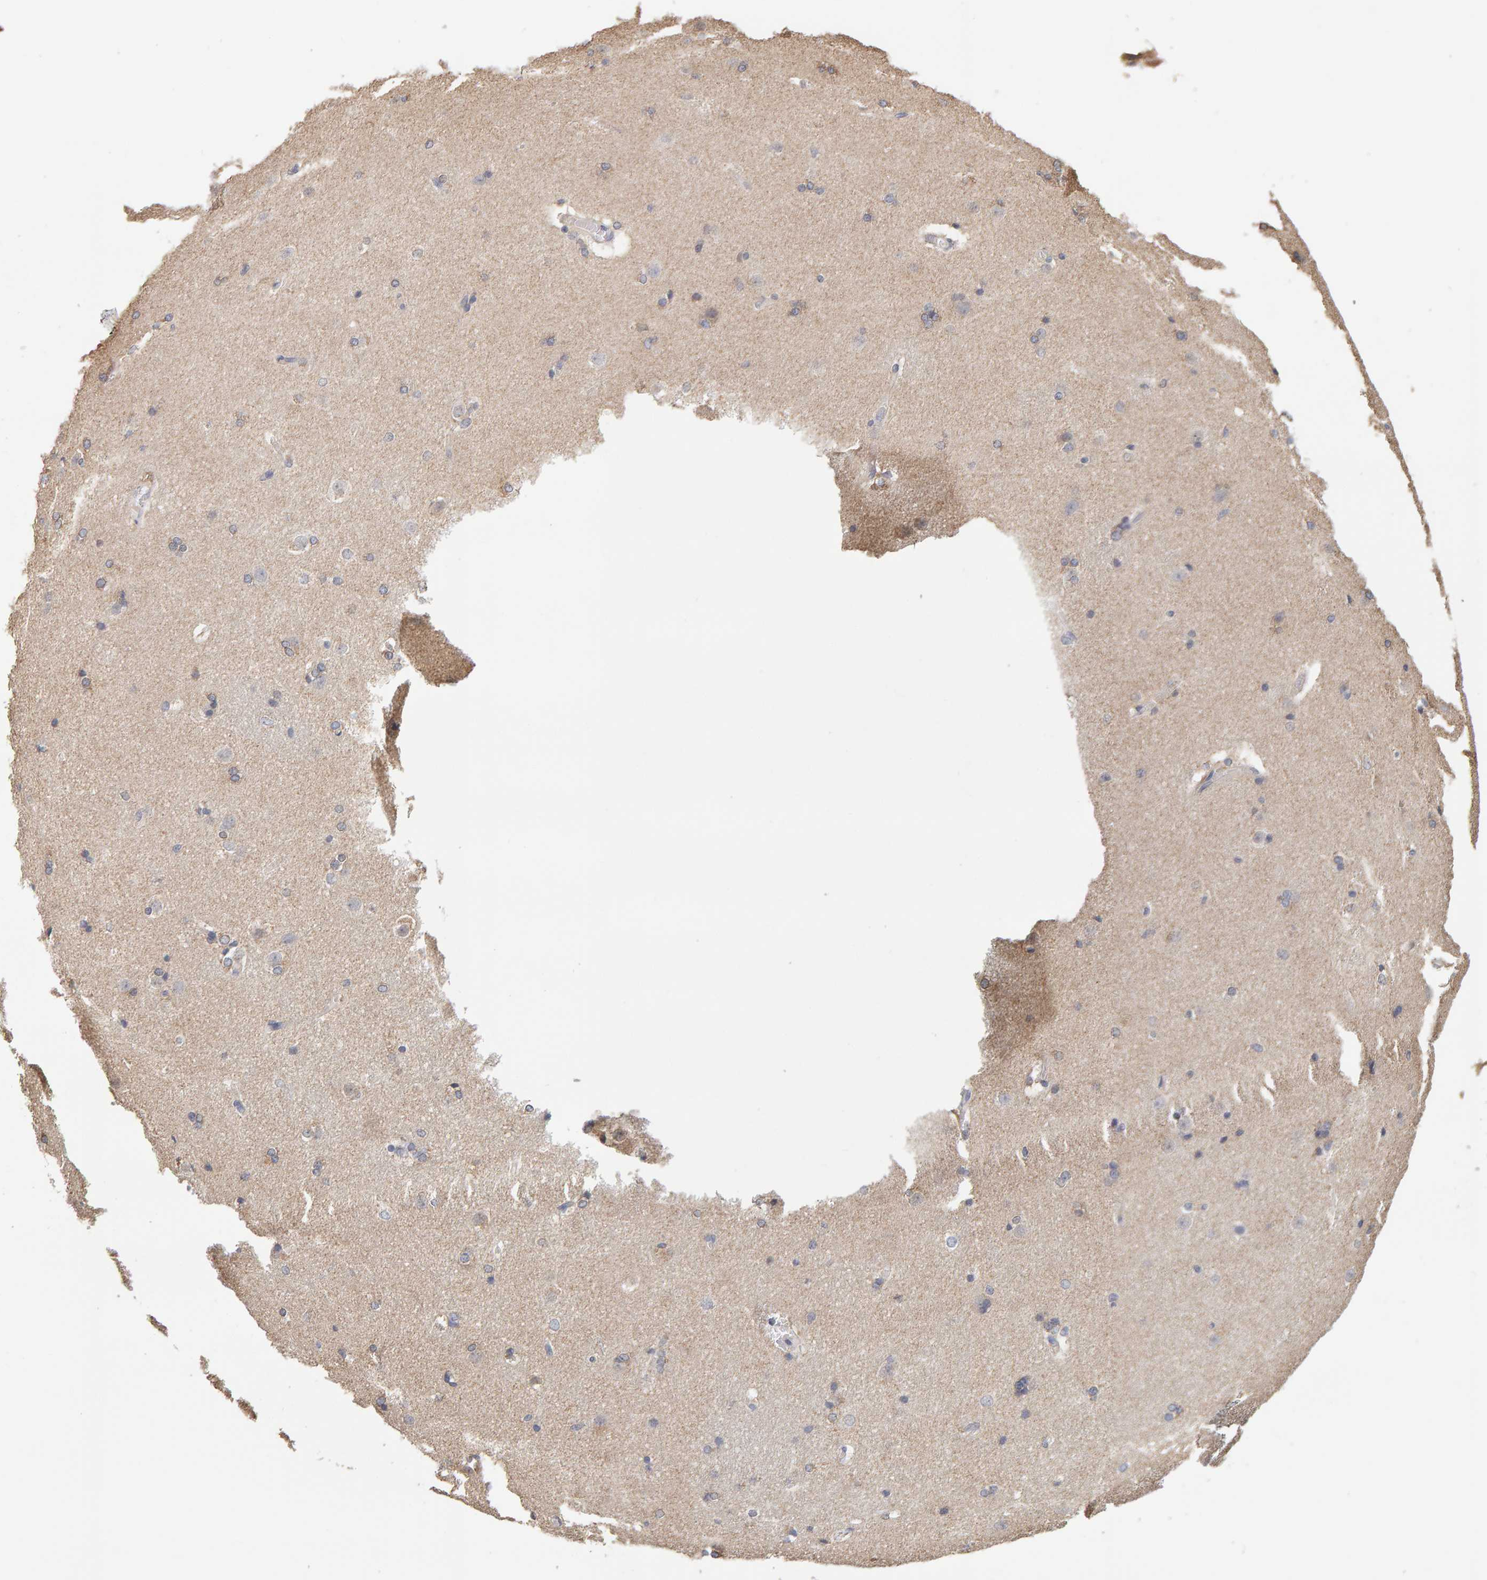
{"staining": {"intensity": "moderate", "quantity": "<25%", "location": "cytoplasmic/membranous"}, "tissue": "caudate", "cell_type": "Glial cells", "image_type": "normal", "snomed": [{"axis": "morphology", "description": "Normal tissue, NOS"}, {"axis": "topography", "description": "Lateral ventricle wall"}], "caption": "A photomicrograph of caudate stained for a protein displays moderate cytoplasmic/membranous brown staining in glial cells. (brown staining indicates protein expression, while blue staining denotes nuclei).", "gene": "SGPL1", "patient": {"sex": "female", "age": 19}}